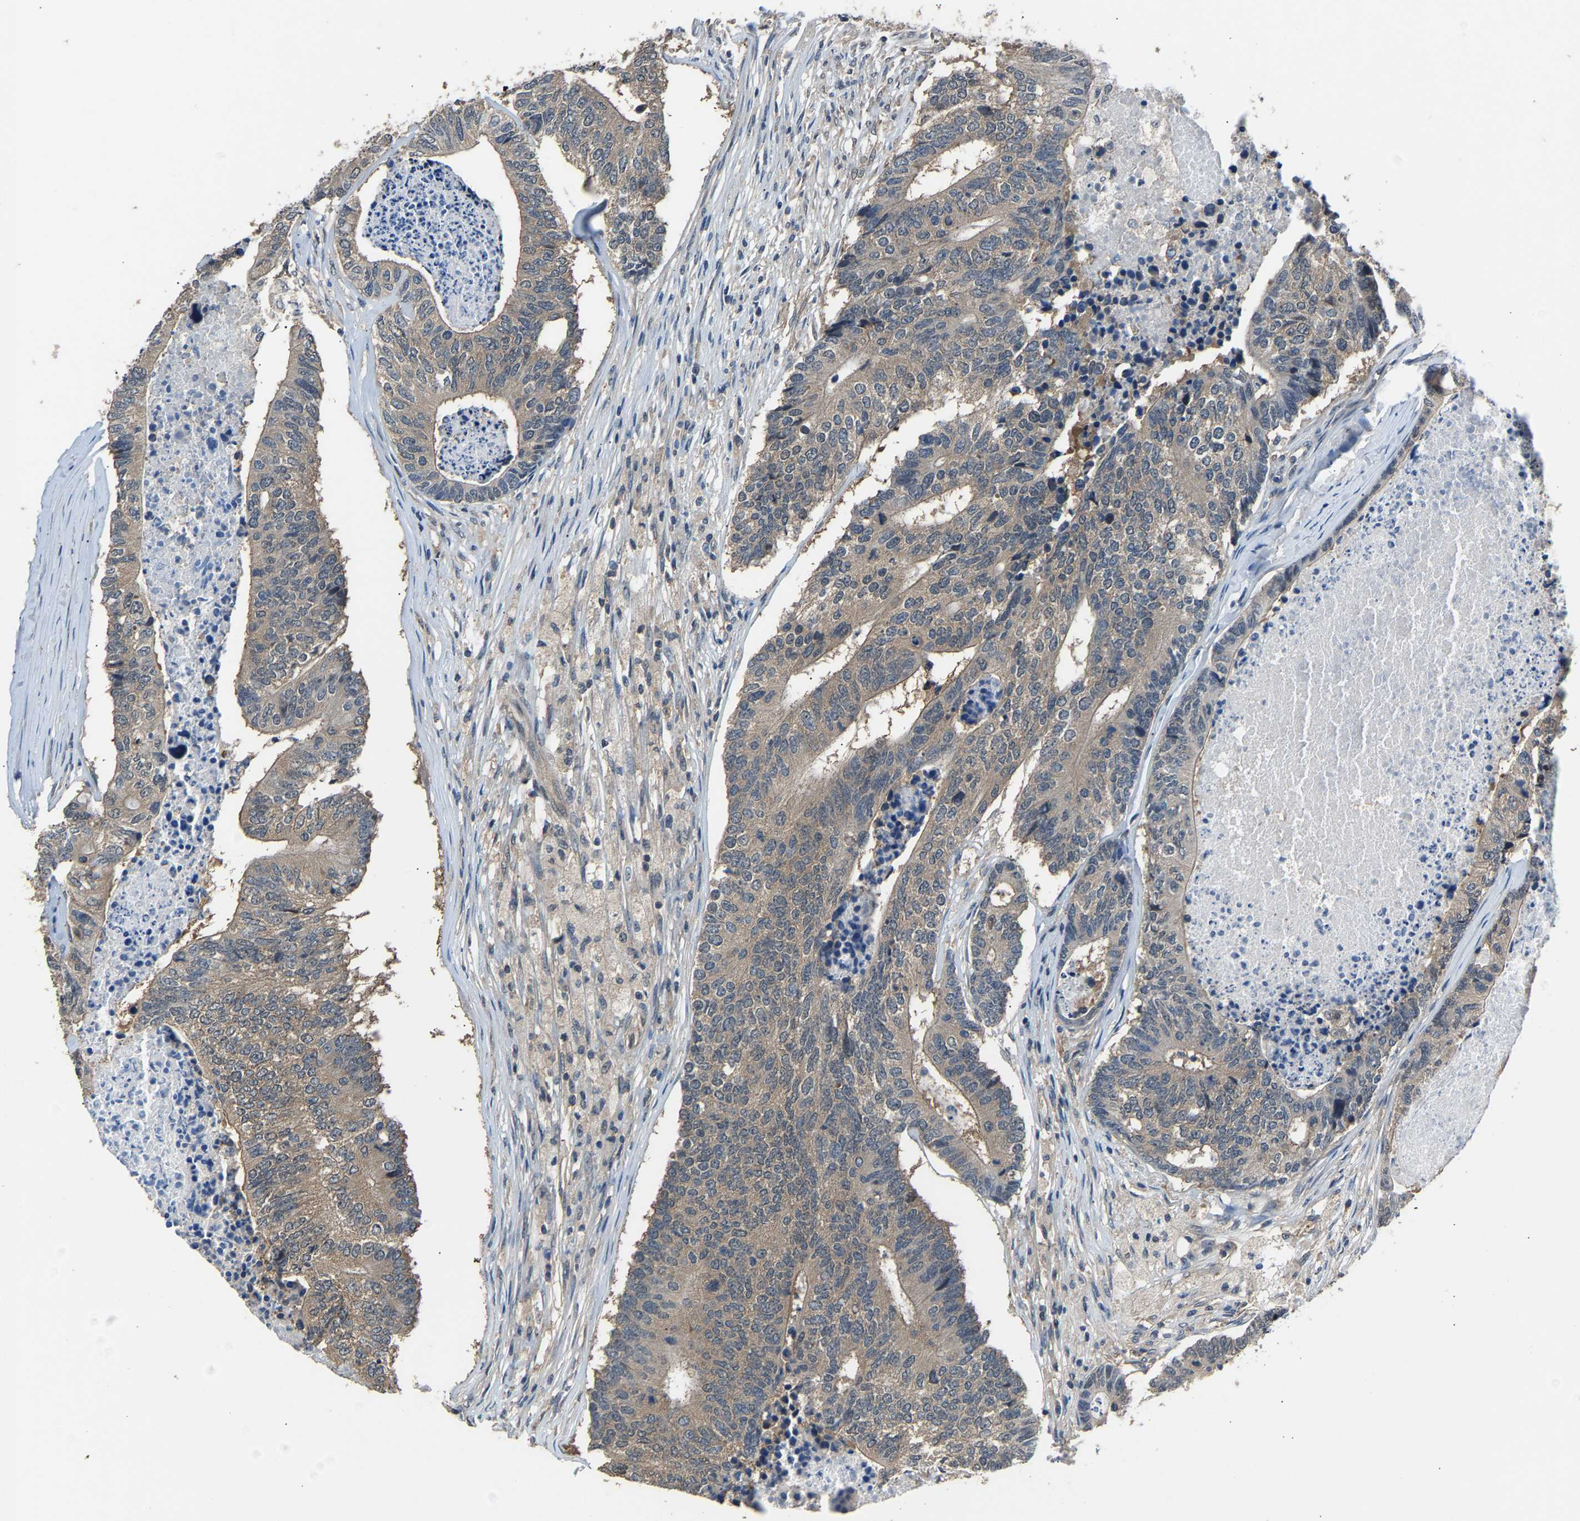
{"staining": {"intensity": "weak", "quantity": ">75%", "location": "cytoplasmic/membranous"}, "tissue": "colorectal cancer", "cell_type": "Tumor cells", "image_type": "cancer", "snomed": [{"axis": "morphology", "description": "Adenocarcinoma, NOS"}, {"axis": "topography", "description": "Colon"}], "caption": "IHC staining of colorectal cancer, which exhibits low levels of weak cytoplasmic/membranous staining in about >75% of tumor cells indicating weak cytoplasmic/membranous protein positivity. The staining was performed using DAB (brown) for protein detection and nuclei were counterstained in hematoxylin (blue).", "gene": "ABCC9", "patient": {"sex": "female", "age": 67}}